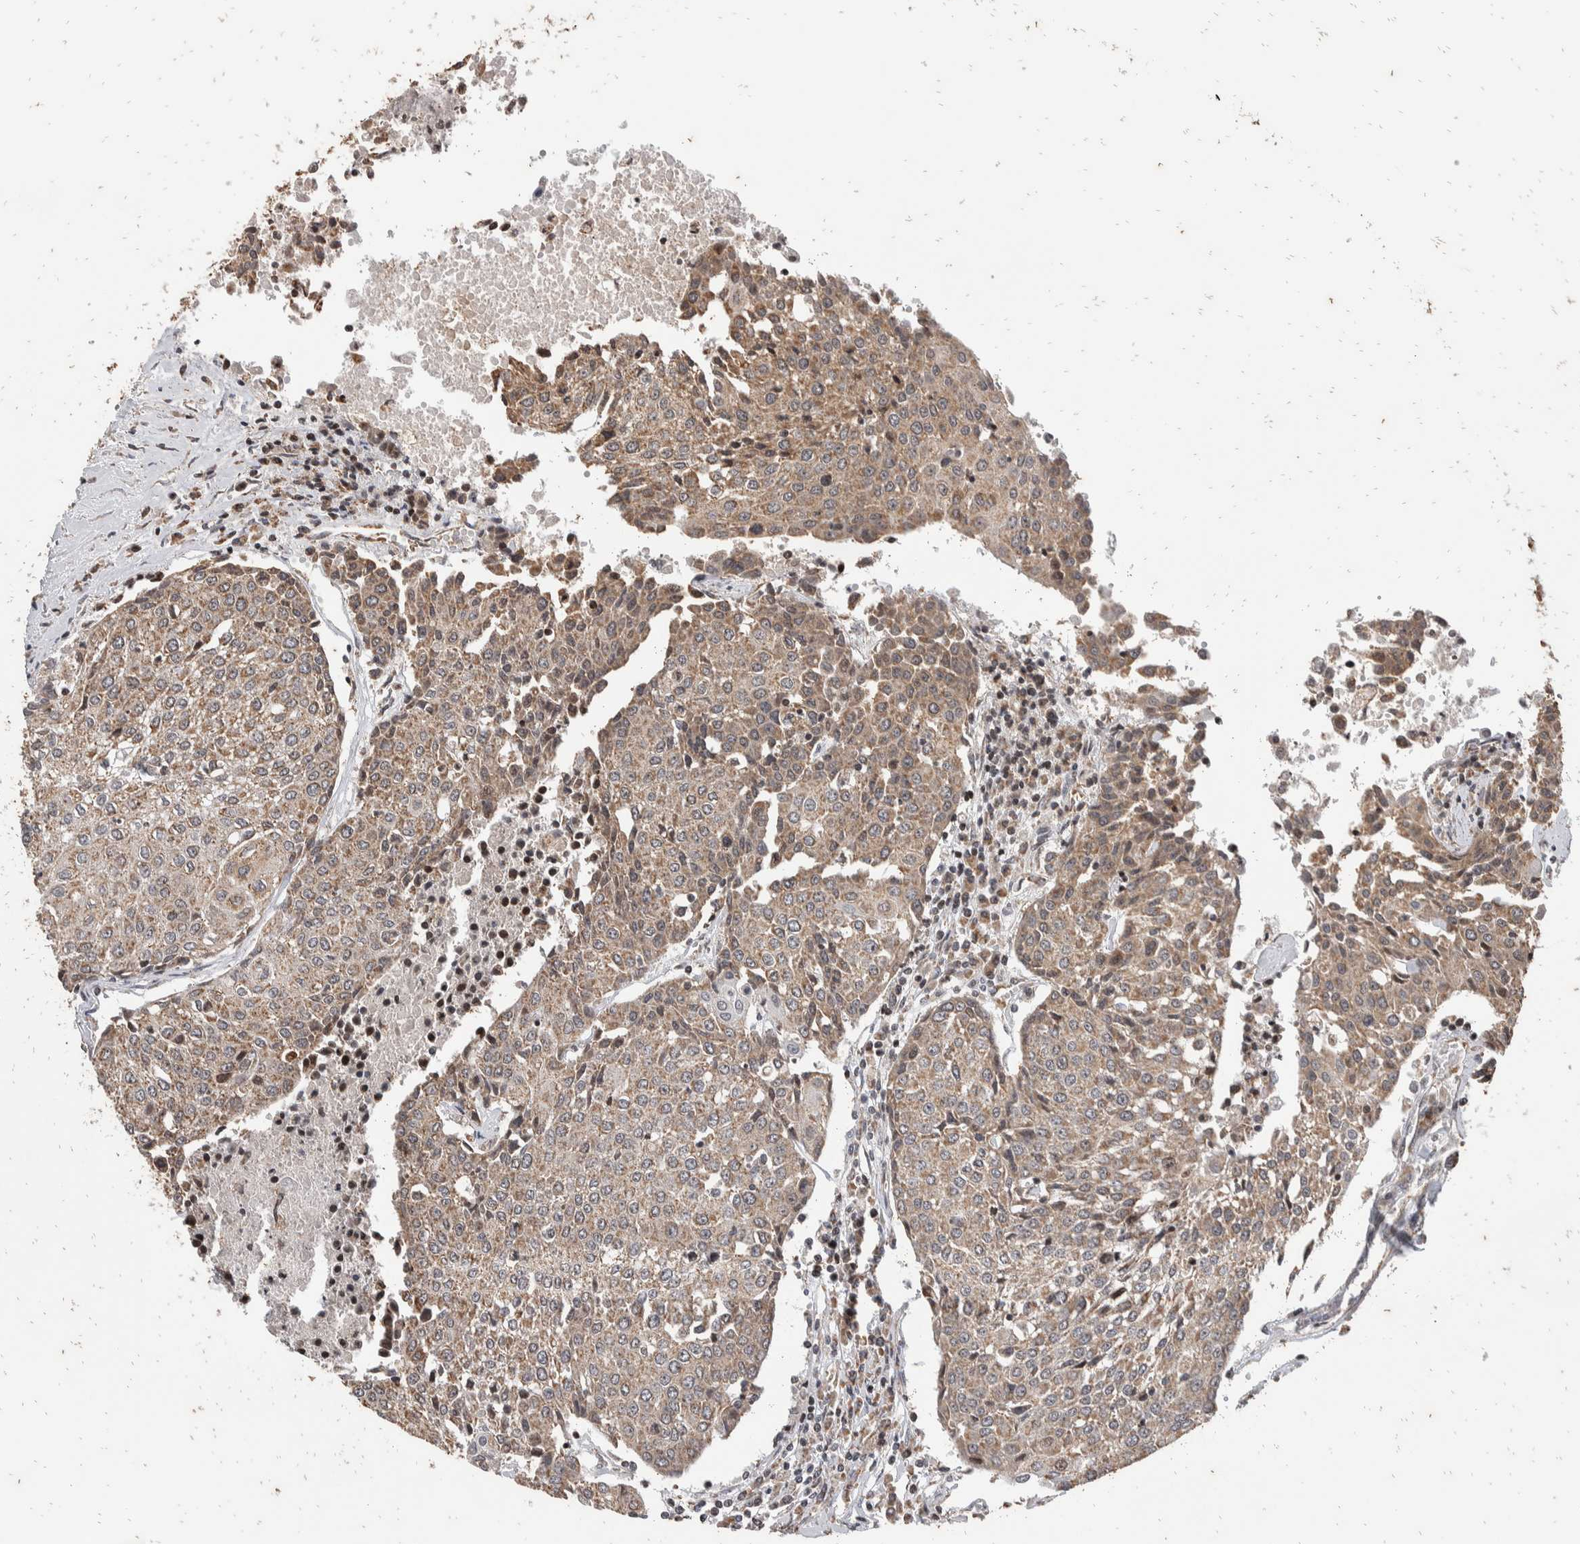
{"staining": {"intensity": "weak", "quantity": ">75%", "location": "cytoplasmic/membranous"}, "tissue": "urothelial cancer", "cell_type": "Tumor cells", "image_type": "cancer", "snomed": [{"axis": "morphology", "description": "Urothelial carcinoma, High grade"}, {"axis": "topography", "description": "Urinary bladder"}], "caption": "A brown stain shows weak cytoplasmic/membranous staining of a protein in urothelial cancer tumor cells. The protein of interest is shown in brown color, while the nuclei are stained blue.", "gene": "ATXN7L1", "patient": {"sex": "female", "age": 85}}